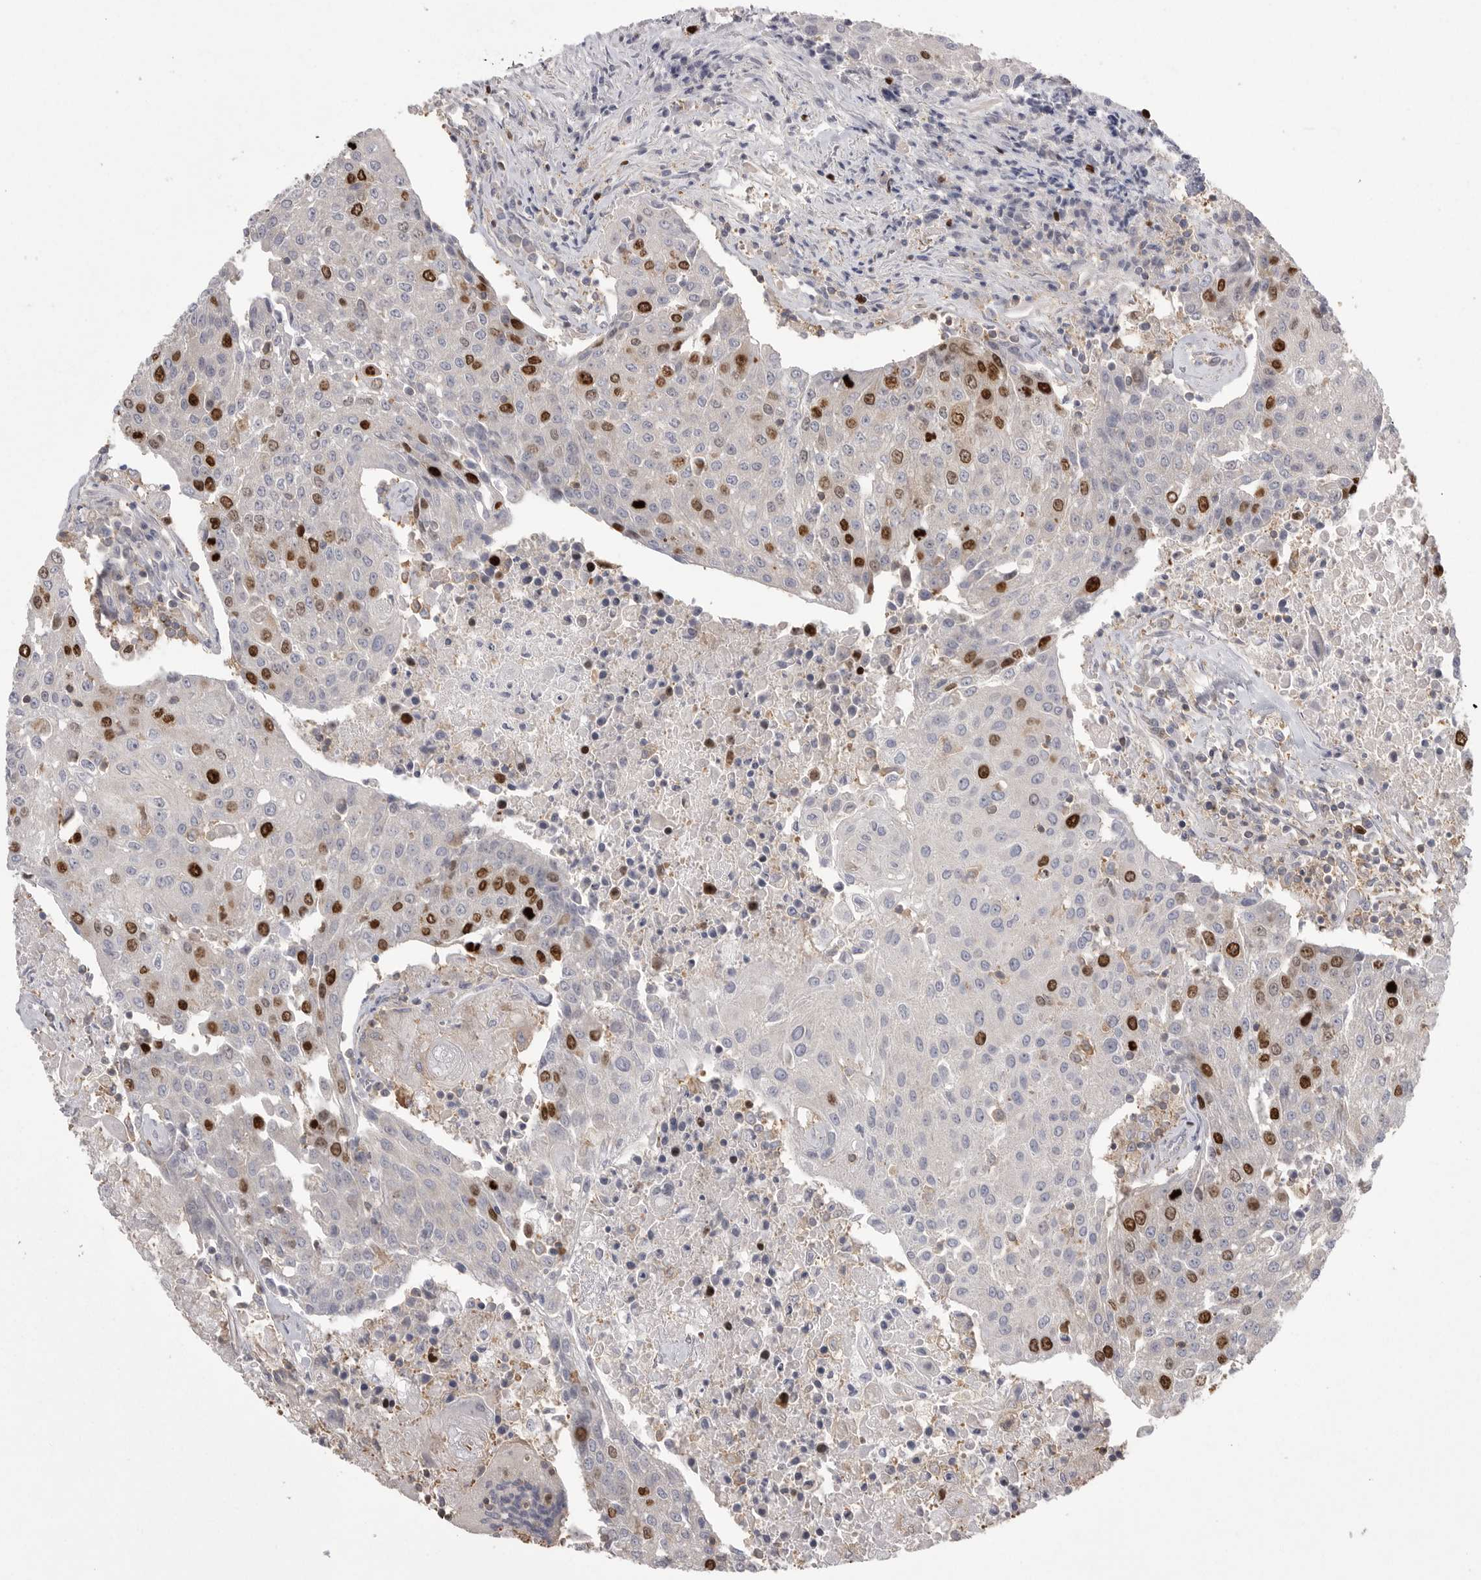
{"staining": {"intensity": "strong", "quantity": "<25%", "location": "nuclear"}, "tissue": "urothelial cancer", "cell_type": "Tumor cells", "image_type": "cancer", "snomed": [{"axis": "morphology", "description": "Urothelial carcinoma, High grade"}, {"axis": "topography", "description": "Urinary bladder"}], "caption": "The immunohistochemical stain labels strong nuclear positivity in tumor cells of urothelial carcinoma (high-grade) tissue.", "gene": "TOP2A", "patient": {"sex": "female", "age": 85}}